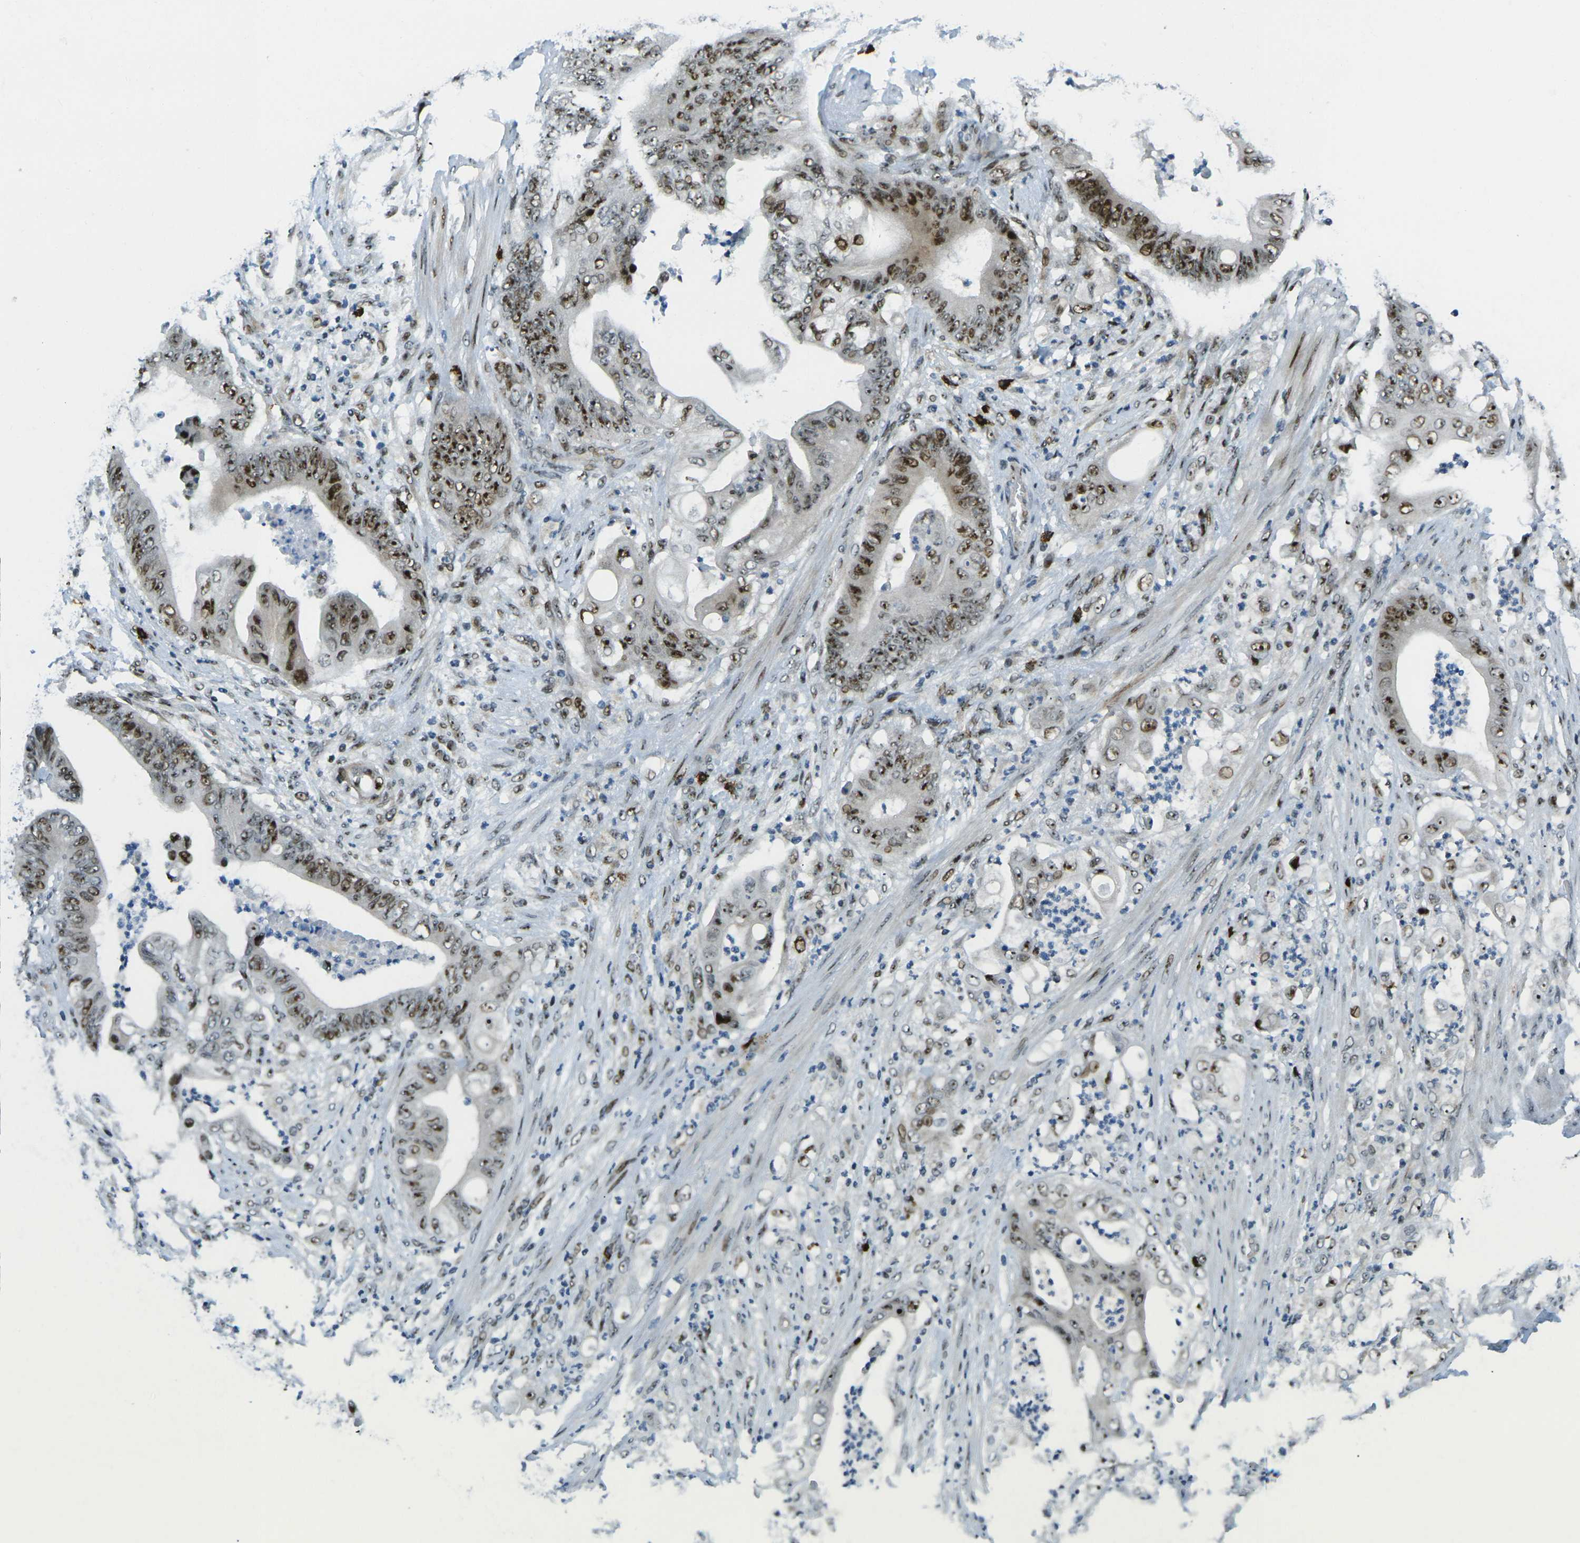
{"staining": {"intensity": "strong", "quantity": ">75%", "location": "nuclear"}, "tissue": "stomach cancer", "cell_type": "Tumor cells", "image_type": "cancer", "snomed": [{"axis": "morphology", "description": "Adenocarcinoma, NOS"}, {"axis": "topography", "description": "Stomach"}], "caption": "High-magnification brightfield microscopy of adenocarcinoma (stomach) stained with DAB (brown) and counterstained with hematoxylin (blue). tumor cells exhibit strong nuclear positivity is seen in approximately>75% of cells. (Stains: DAB (3,3'-diaminobenzidine) in brown, nuclei in blue, Microscopy: brightfield microscopy at high magnification).", "gene": "UBE2C", "patient": {"sex": "female", "age": 73}}